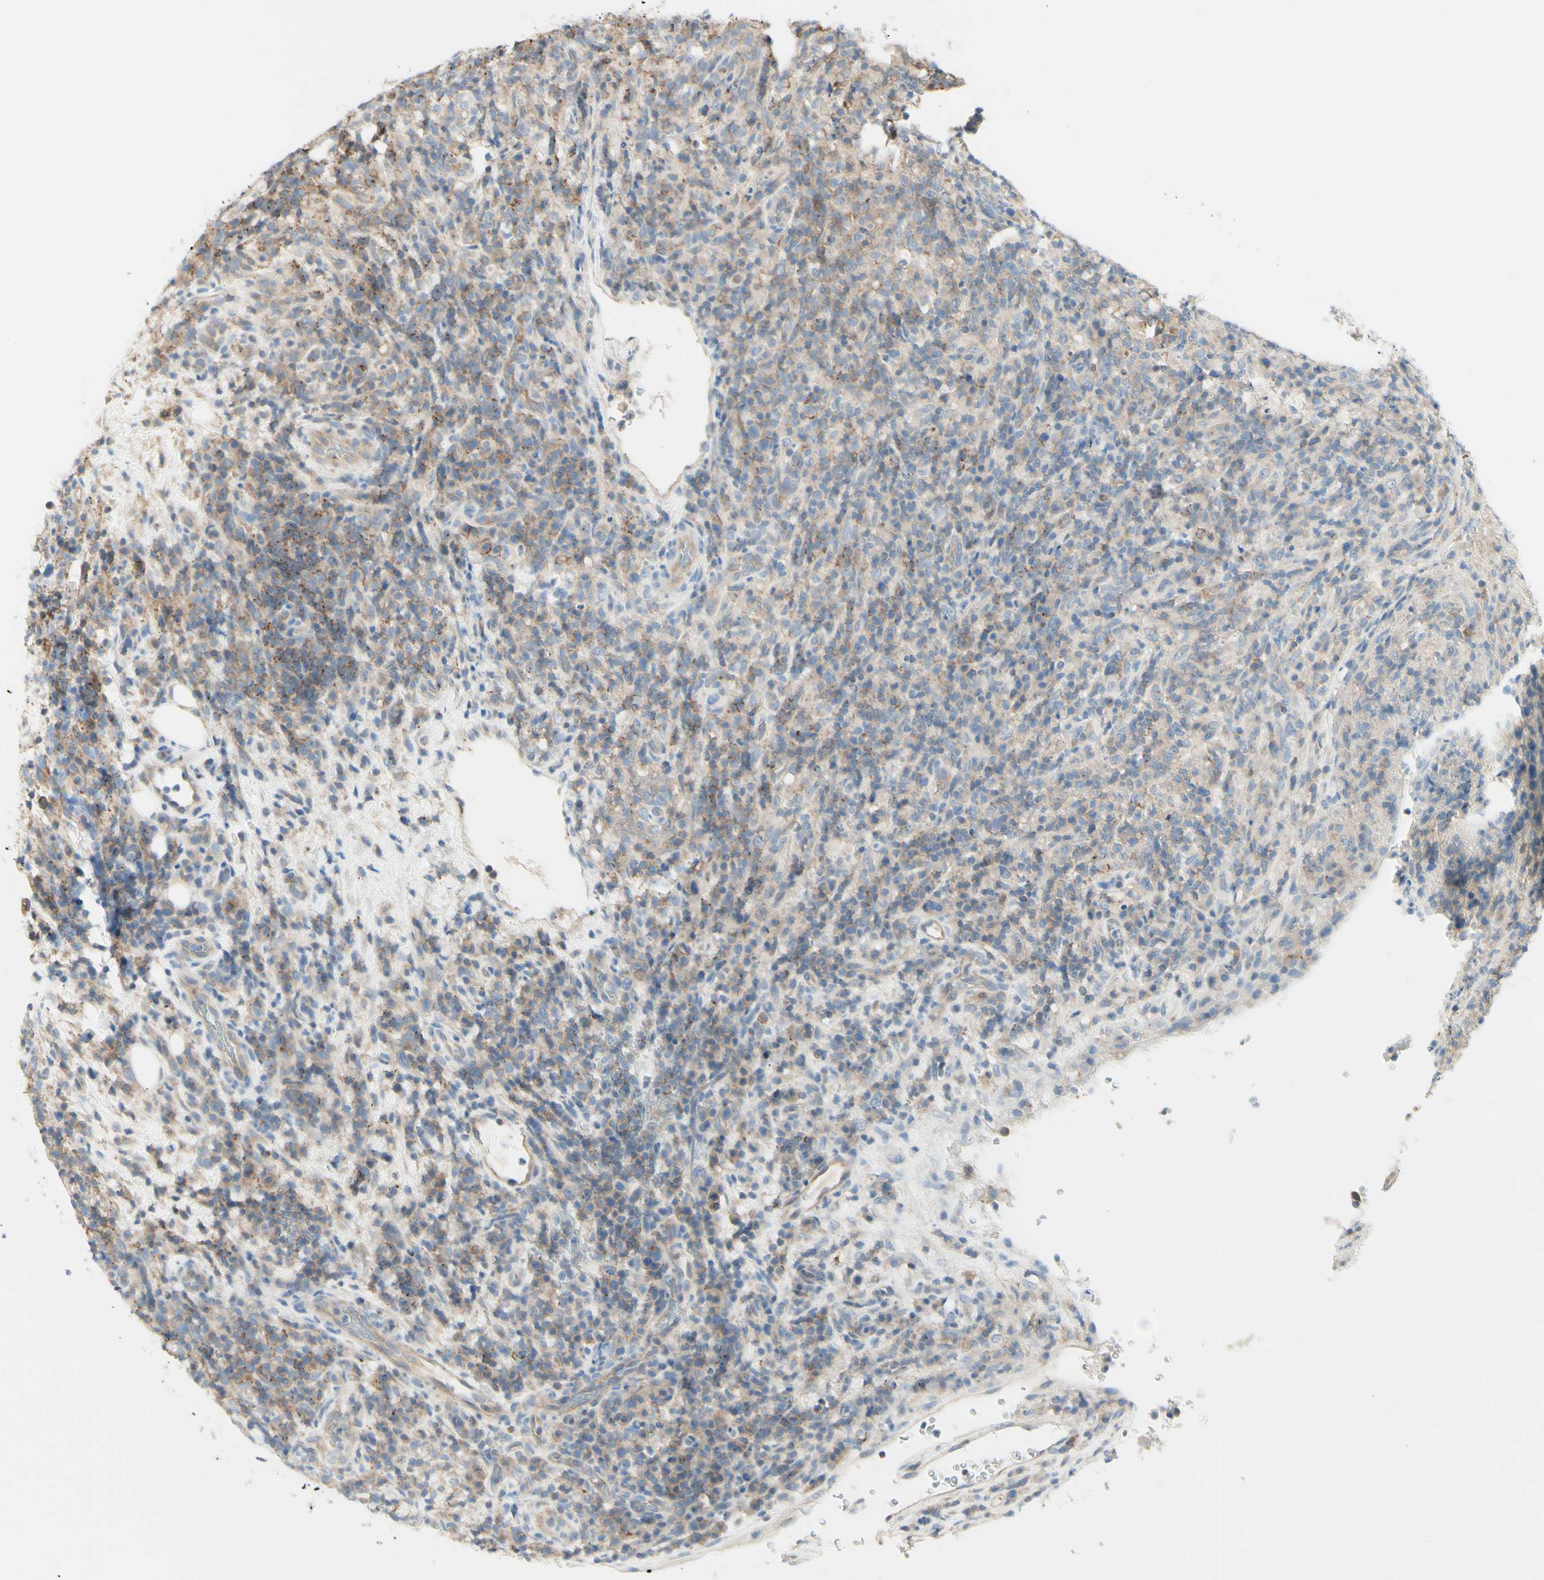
{"staining": {"intensity": "weak", "quantity": ">75%", "location": "cytoplasmic/membranous"}, "tissue": "lymphoma", "cell_type": "Tumor cells", "image_type": "cancer", "snomed": [{"axis": "morphology", "description": "Malignant lymphoma, non-Hodgkin's type, High grade"}, {"axis": "topography", "description": "Lymph node"}], "caption": "There is low levels of weak cytoplasmic/membranous positivity in tumor cells of malignant lymphoma, non-Hodgkin's type (high-grade), as demonstrated by immunohistochemical staining (brown color).", "gene": "MTM1", "patient": {"sex": "female", "age": 76}}